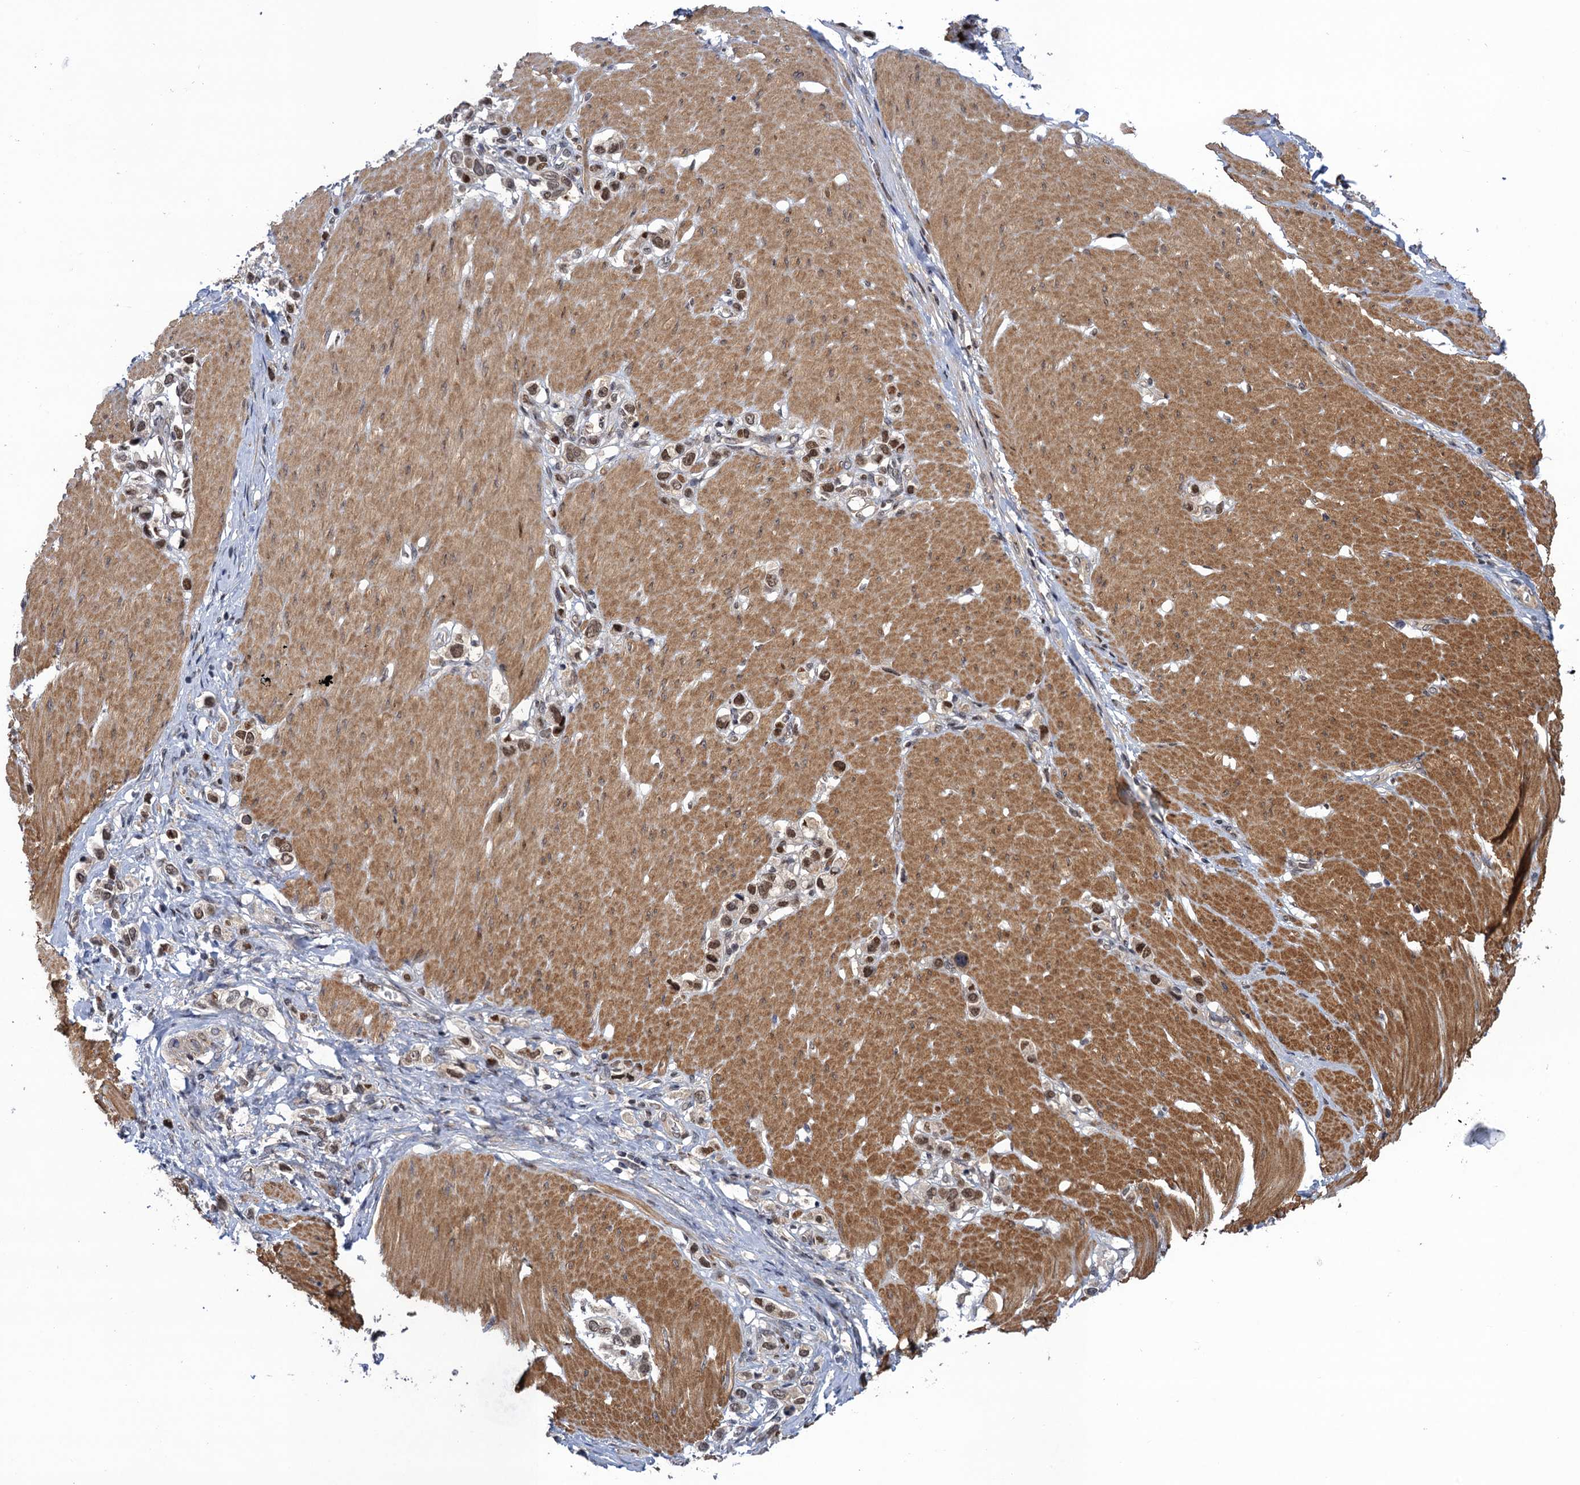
{"staining": {"intensity": "moderate", "quantity": ">75%", "location": "nuclear"}, "tissue": "stomach cancer", "cell_type": "Tumor cells", "image_type": "cancer", "snomed": [{"axis": "morphology", "description": "Normal tissue, NOS"}, {"axis": "morphology", "description": "Adenocarcinoma, NOS"}, {"axis": "topography", "description": "Stomach, upper"}, {"axis": "topography", "description": "Stomach"}], "caption": "This is an image of IHC staining of adenocarcinoma (stomach), which shows moderate staining in the nuclear of tumor cells.", "gene": "NEK8", "patient": {"sex": "female", "age": 65}}